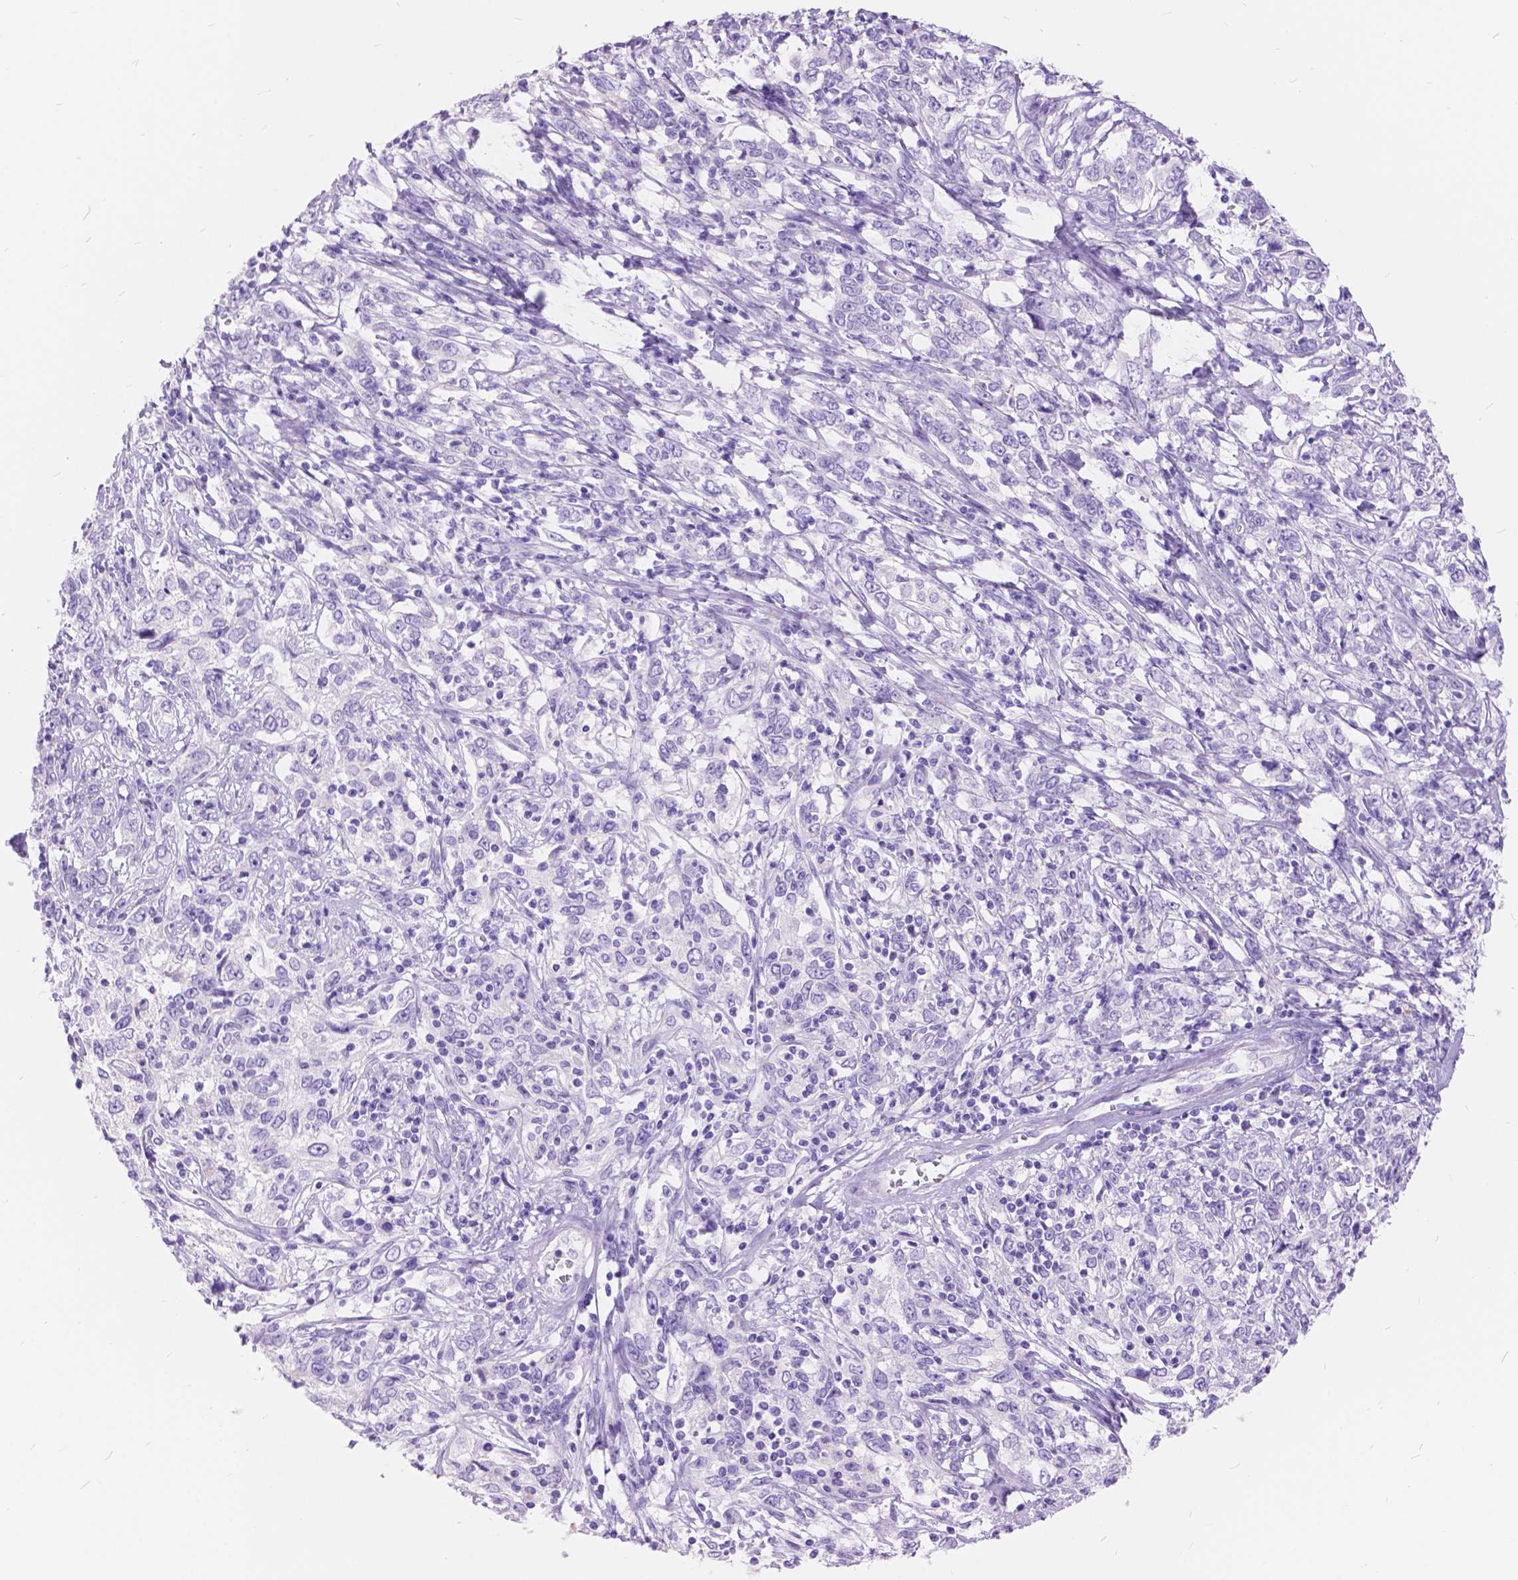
{"staining": {"intensity": "negative", "quantity": "none", "location": "none"}, "tissue": "cervical cancer", "cell_type": "Tumor cells", "image_type": "cancer", "snomed": [{"axis": "morphology", "description": "Adenocarcinoma, NOS"}, {"axis": "topography", "description": "Cervix"}], "caption": "Tumor cells are negative for protein expression in human cervical cancer (adenocarcinoma).", "gene": "FOXL2", "patient": {"sex": "female", "age": 40}}